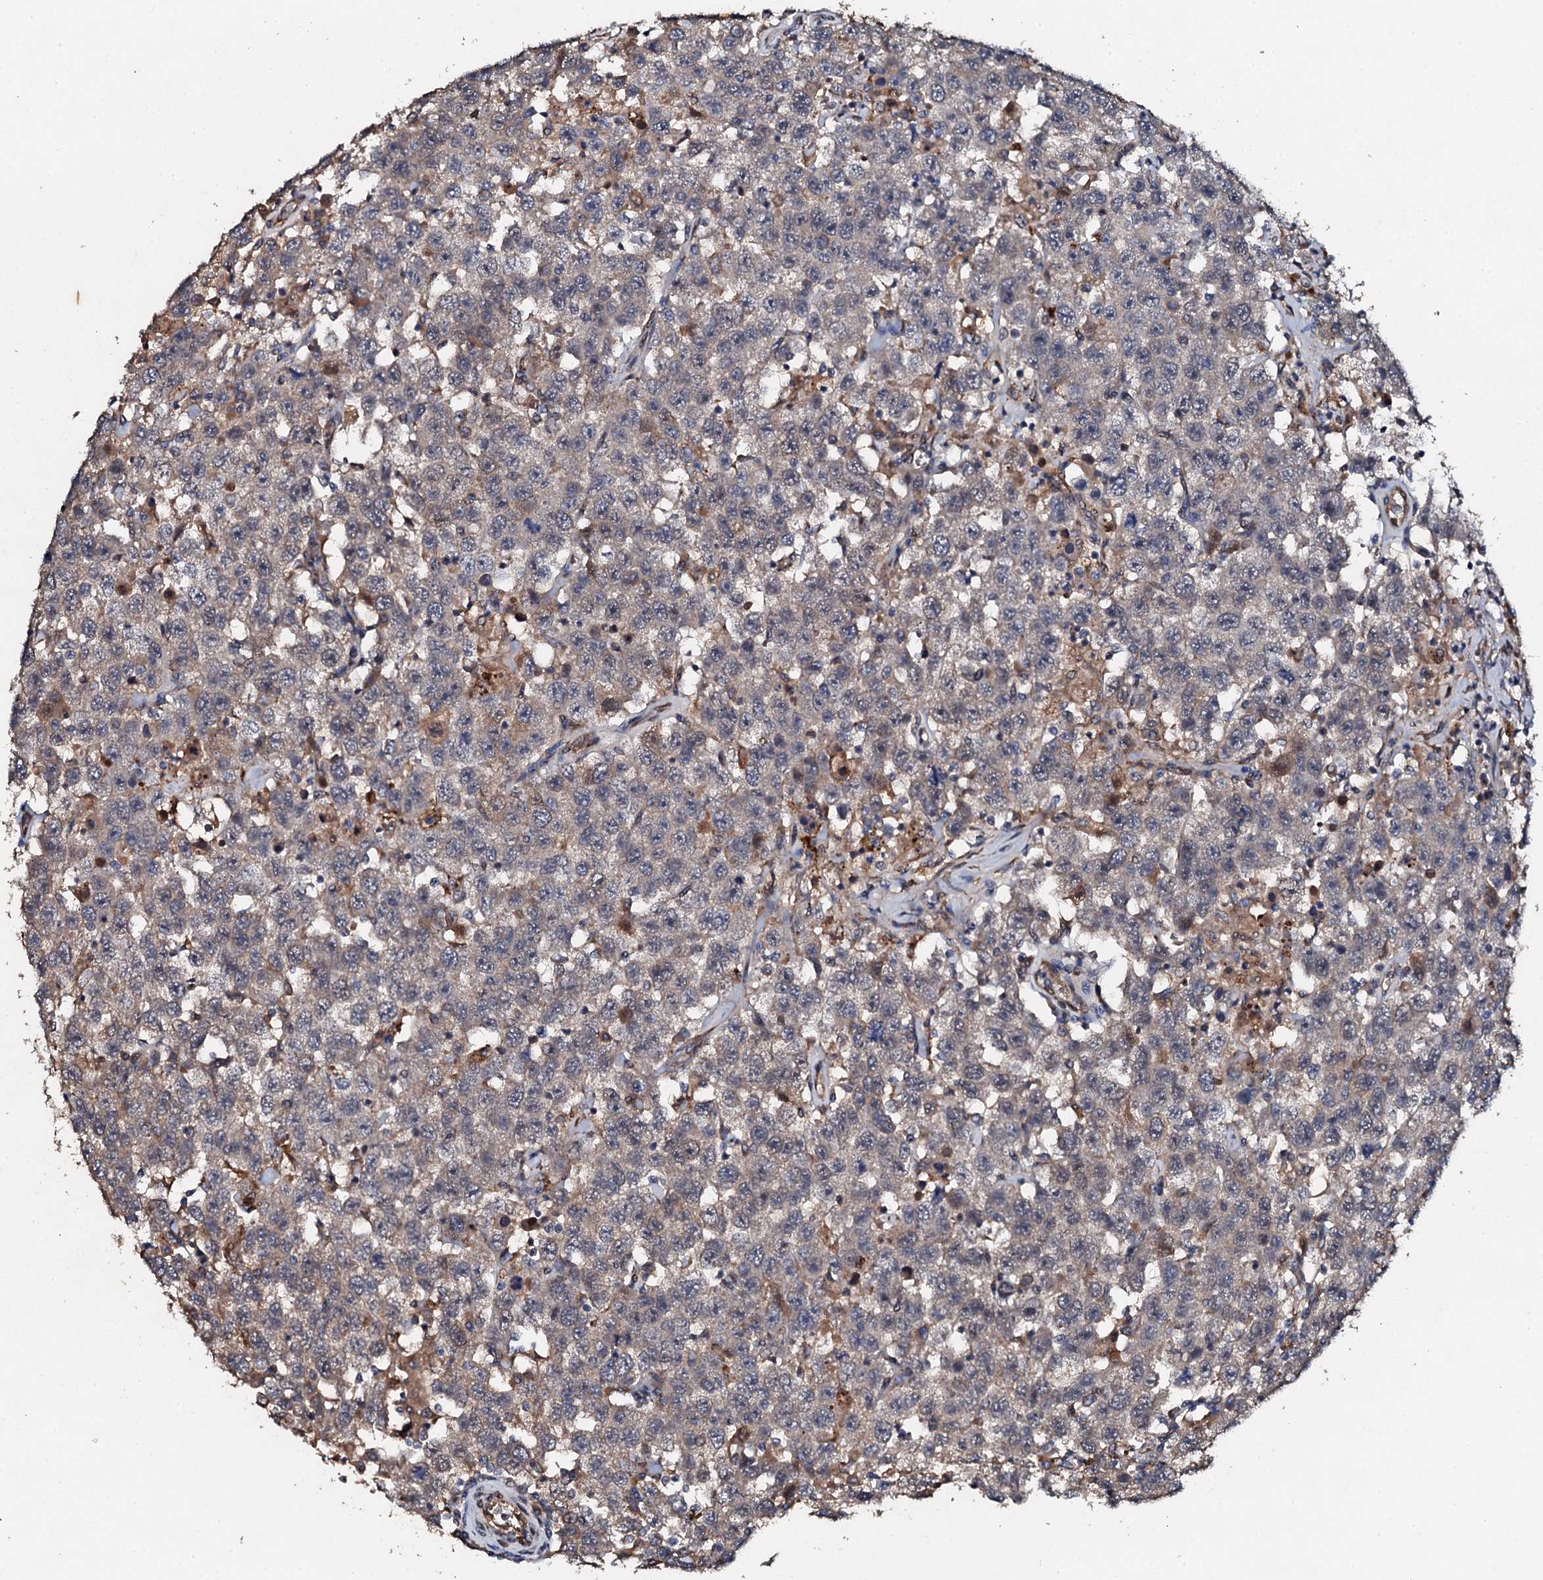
{"staining": {"intensity": "negative", "quantity": "none", "location": "none"}, "tissue": "testis cancer", "cell_type": "Tumor cells", "image_type": "cancer", "snomed": [{"axis": "morphology", "description": "Seminoma, NOS"}, {"axis": "topography", "description": "Testis"}], "caption": "Image shows no protein expression in tumor cells of testis cancer tissue.", "gene": "ADAMTS10", "patient": {"sex": "male", "age": 41}}